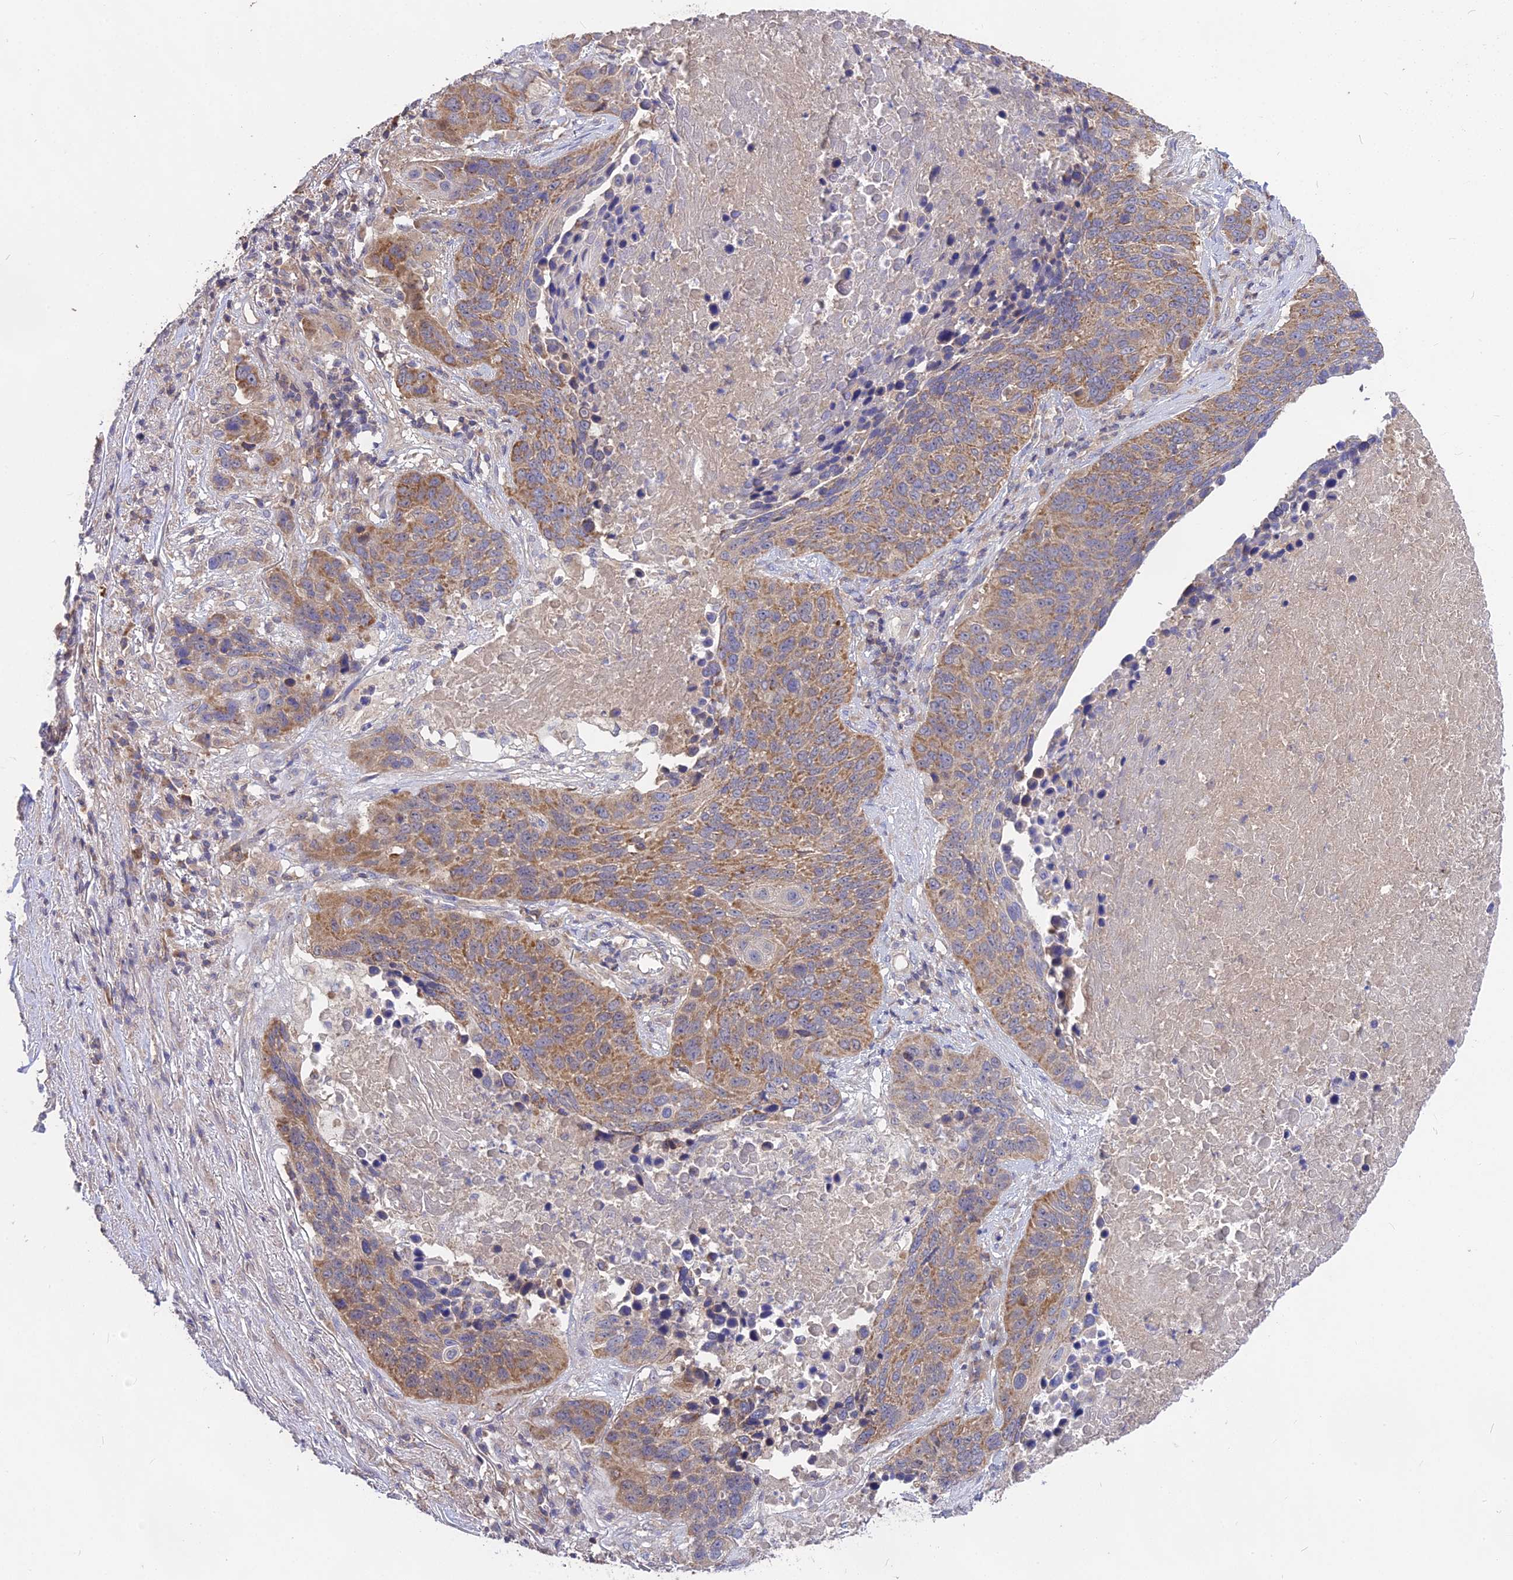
{"staining": {"intensity": "moderate", "quantity": ">75%", "location": "cytoplasmic/membranous"}, "tissue": "lung cancer", "cell_type": "Tumor cells", "image_type": "cancer", "snomed": [{"axis": "morphology", "description": "Normal tissue, NOS"}, {"axis": "morphology", "description": "Squamous cell carcinoma, NOS"}, {"axis": "topography", "description": "Lymph node"}, {"axis": "topography", "description": "Lung"}], "caption": "Squamous cell carcinoma (lung) tissue displays moderate cytoplasmic/membranous expression in about >75% of tumor cells", "gene": "NUDT8", "patient": {"sex": "male", "age": 66}}